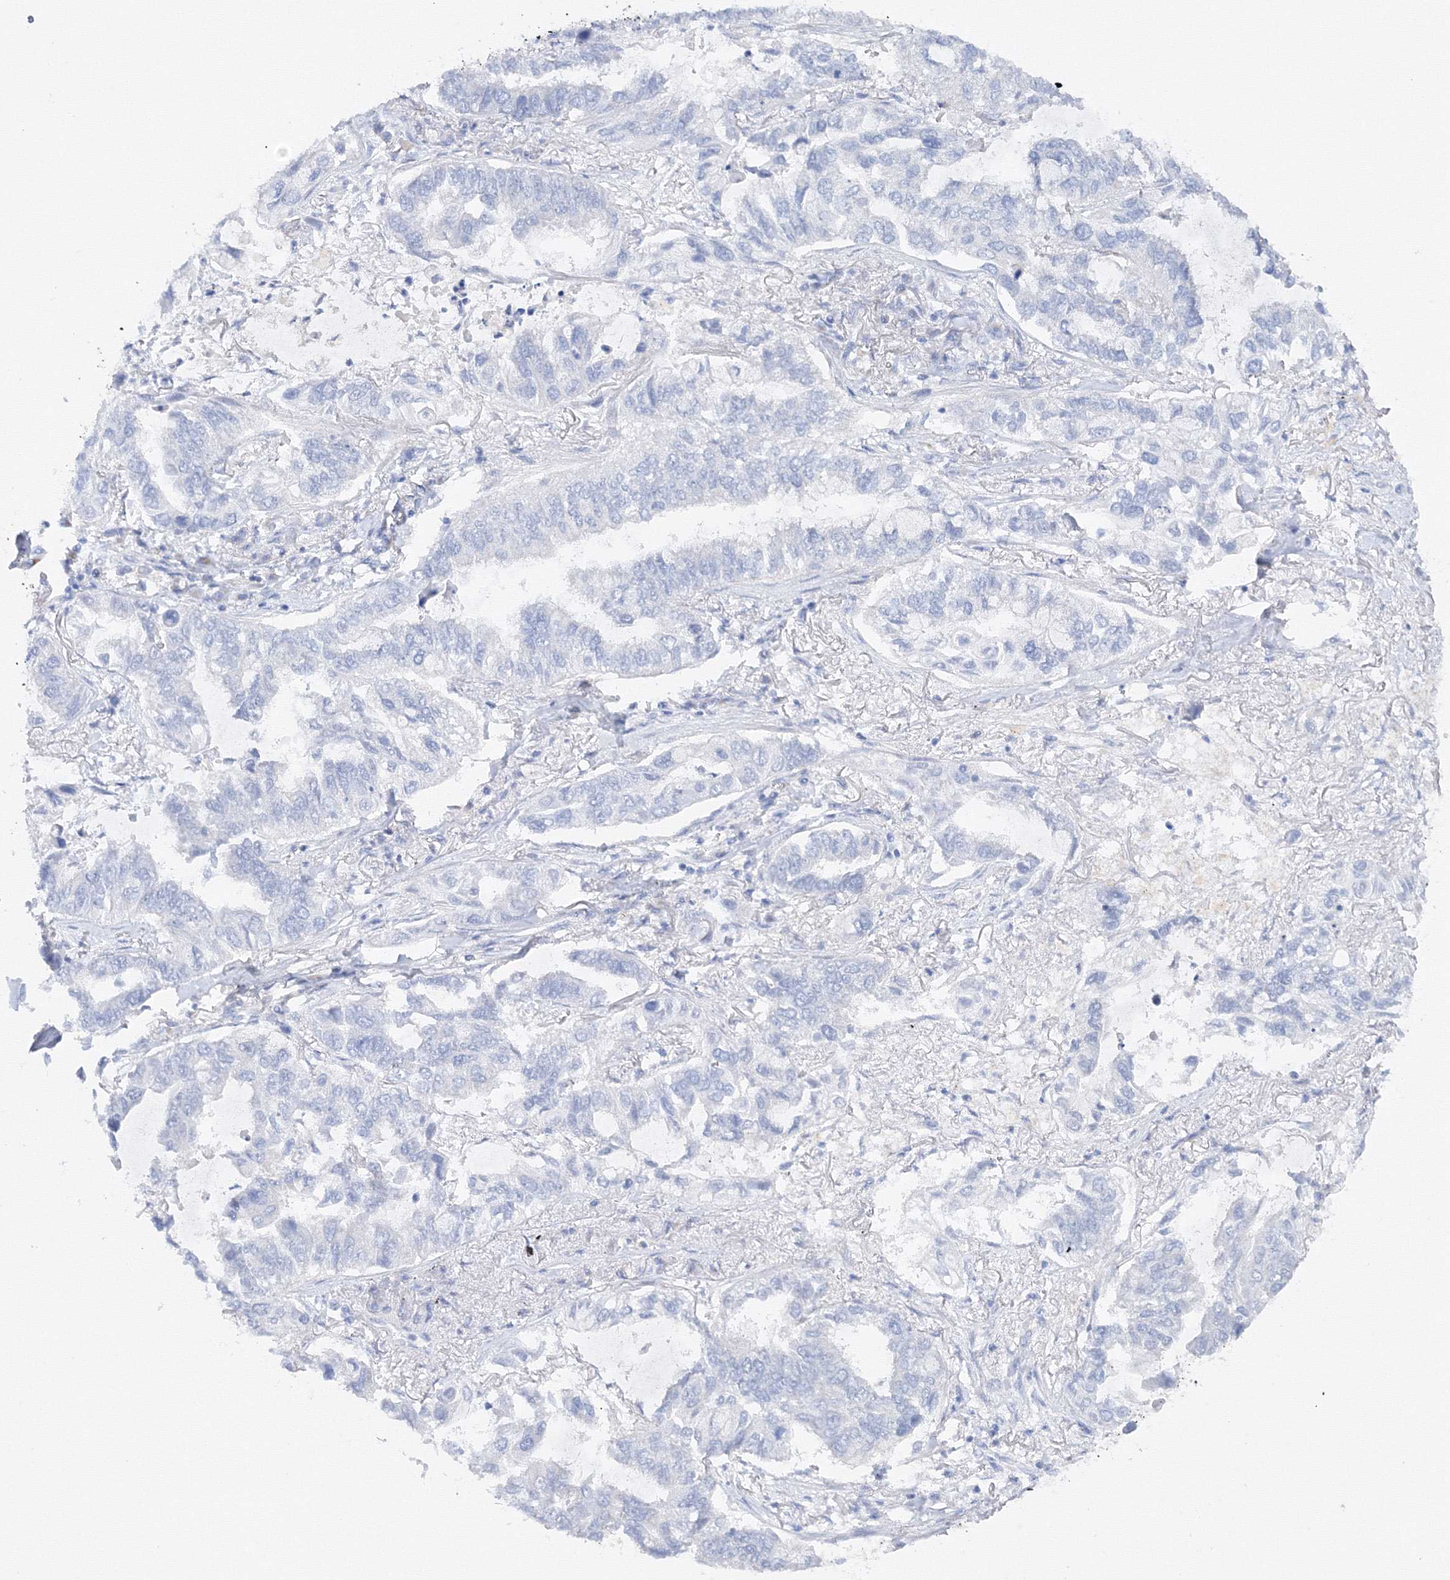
{"staining": {"intensity": "negative", "quantity": "none", "location": "none"}, "tissue": "lung cancer", "cell_type": "Tumor cells", "image_type": "cancer", "snomed": [{"axis": "morphology", "description": "Adenocarcinoma, NOS"}, {"axis": "topography", "description": "Lung"}], "caption": "A photomicrograph of human adenocarcinoma (lung) is negative for staining in tumor cells.", "gene": "TAMM41", "patient": {"sex": "male", "age": 64}}